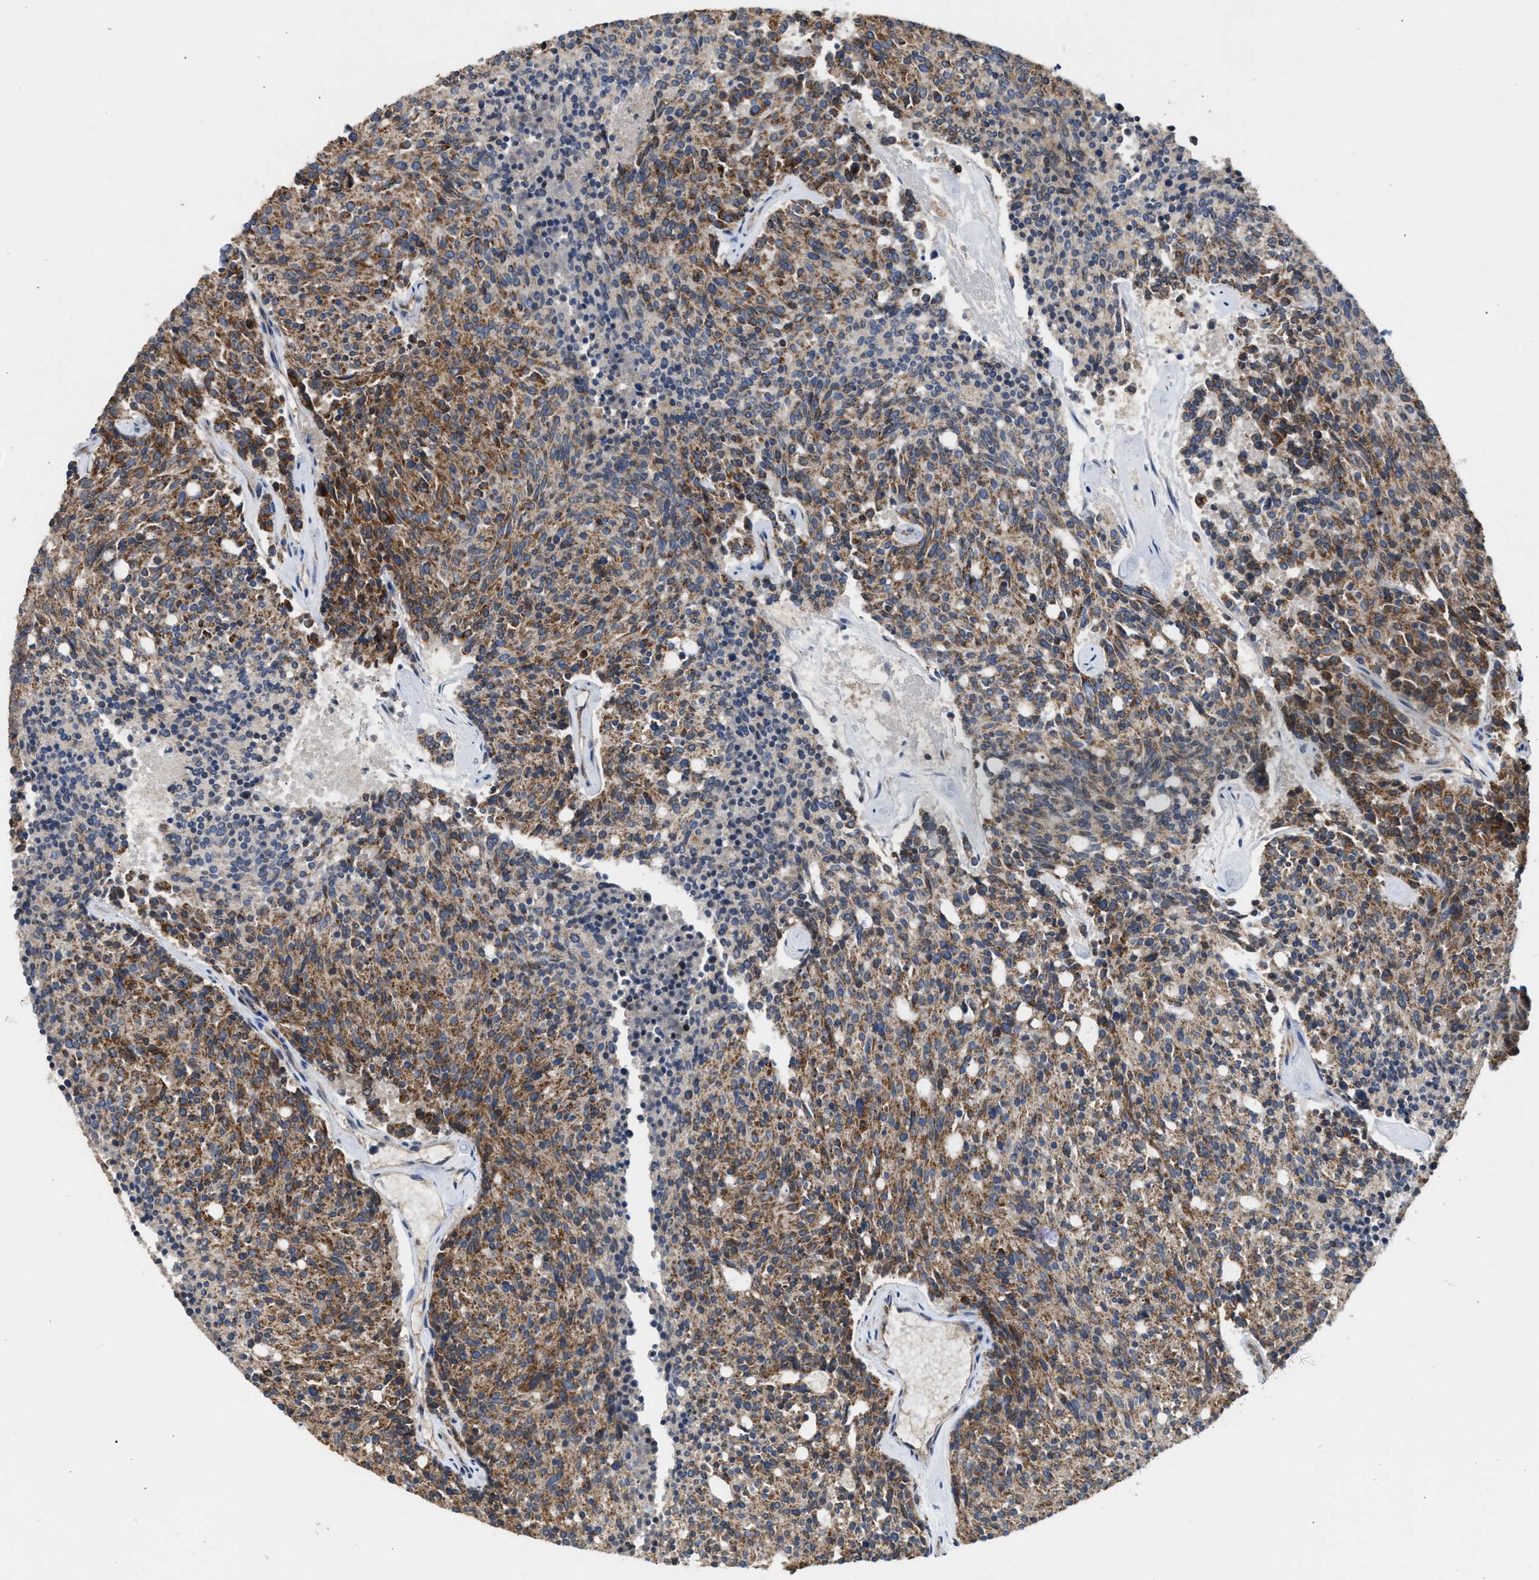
{"staining": {"intensity": "moderate", "quantity": ">75%", "location": "cytoplasmic/membranous"}, "tissue": "carcinoid", "cell_type": "Tumor cells", "image_type": "cancer", "snomed": [{"axis": "morphology", "description": "Carcinoid, malignant, NOS"}, {"axis": "topography", "description": "Pancreas"}], "caption": "Protein staining by IHC displays moderate cytoplasmic/membranous staining in approximately >75% of tumor cells in malignant carcinoid. Nuclei are stained in blue.", "gene": "TACO1", "patient": {"sex": "female", "age": 54}}